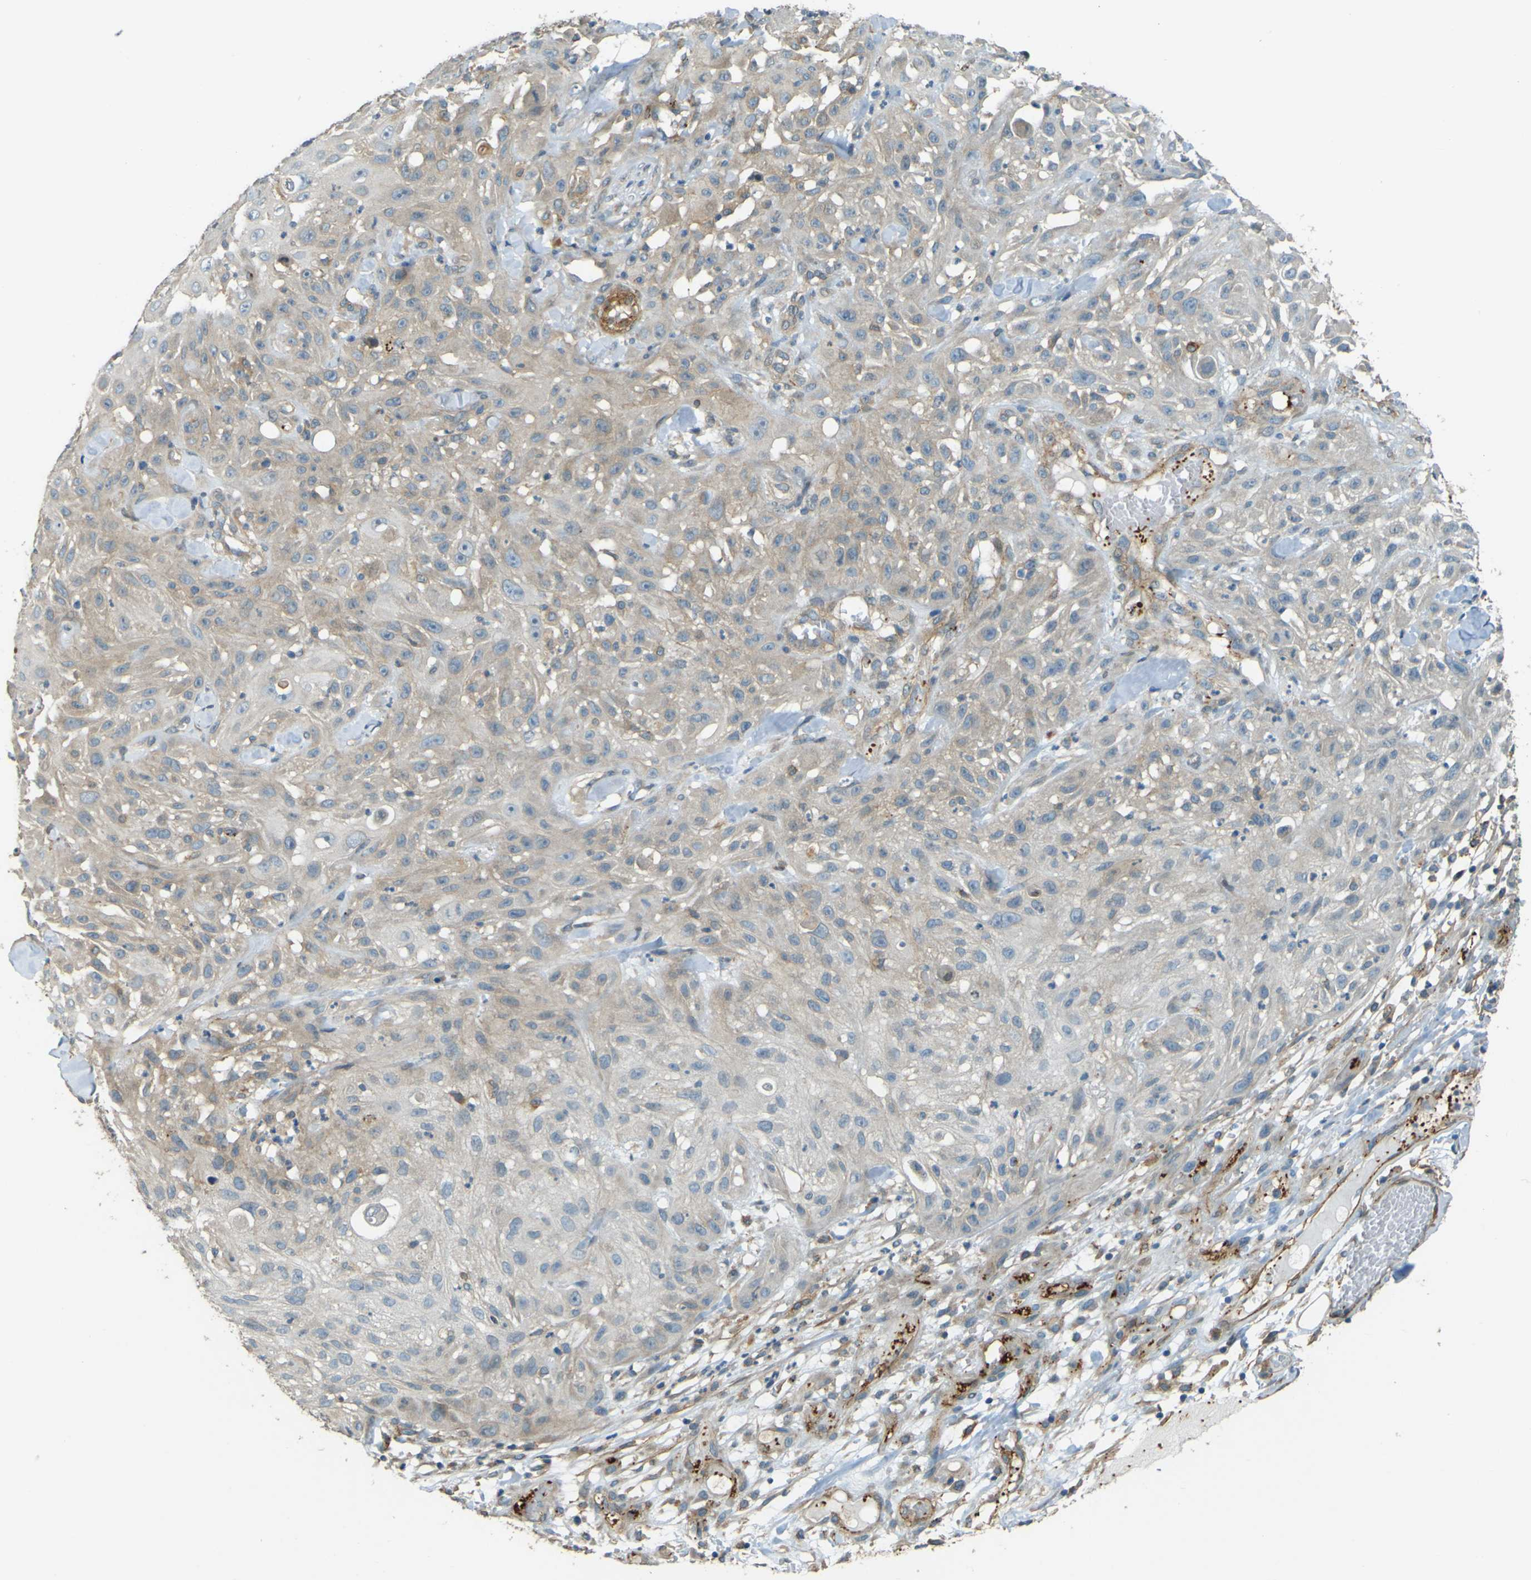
{"staining": {"intensity": "negative", "quantity": "none", "location": "none"}, "tissue": "skin cancer", "cell_type": "Tumor cells", "image_type": "cancer", "snomed": [{"axis": "morphology", "description": "Squamous cell carcinoma, NOS"}, {"axis": "topography", "description": "Skin"}], "caption": "An IHC histopathology image of squamous cell carcinoma (skin) is shown. There is no staining in tumor cells of squamous cell carcinoma (skin).", "gene": "NEXN", "patient": {"sex": "male", "age": 75}}